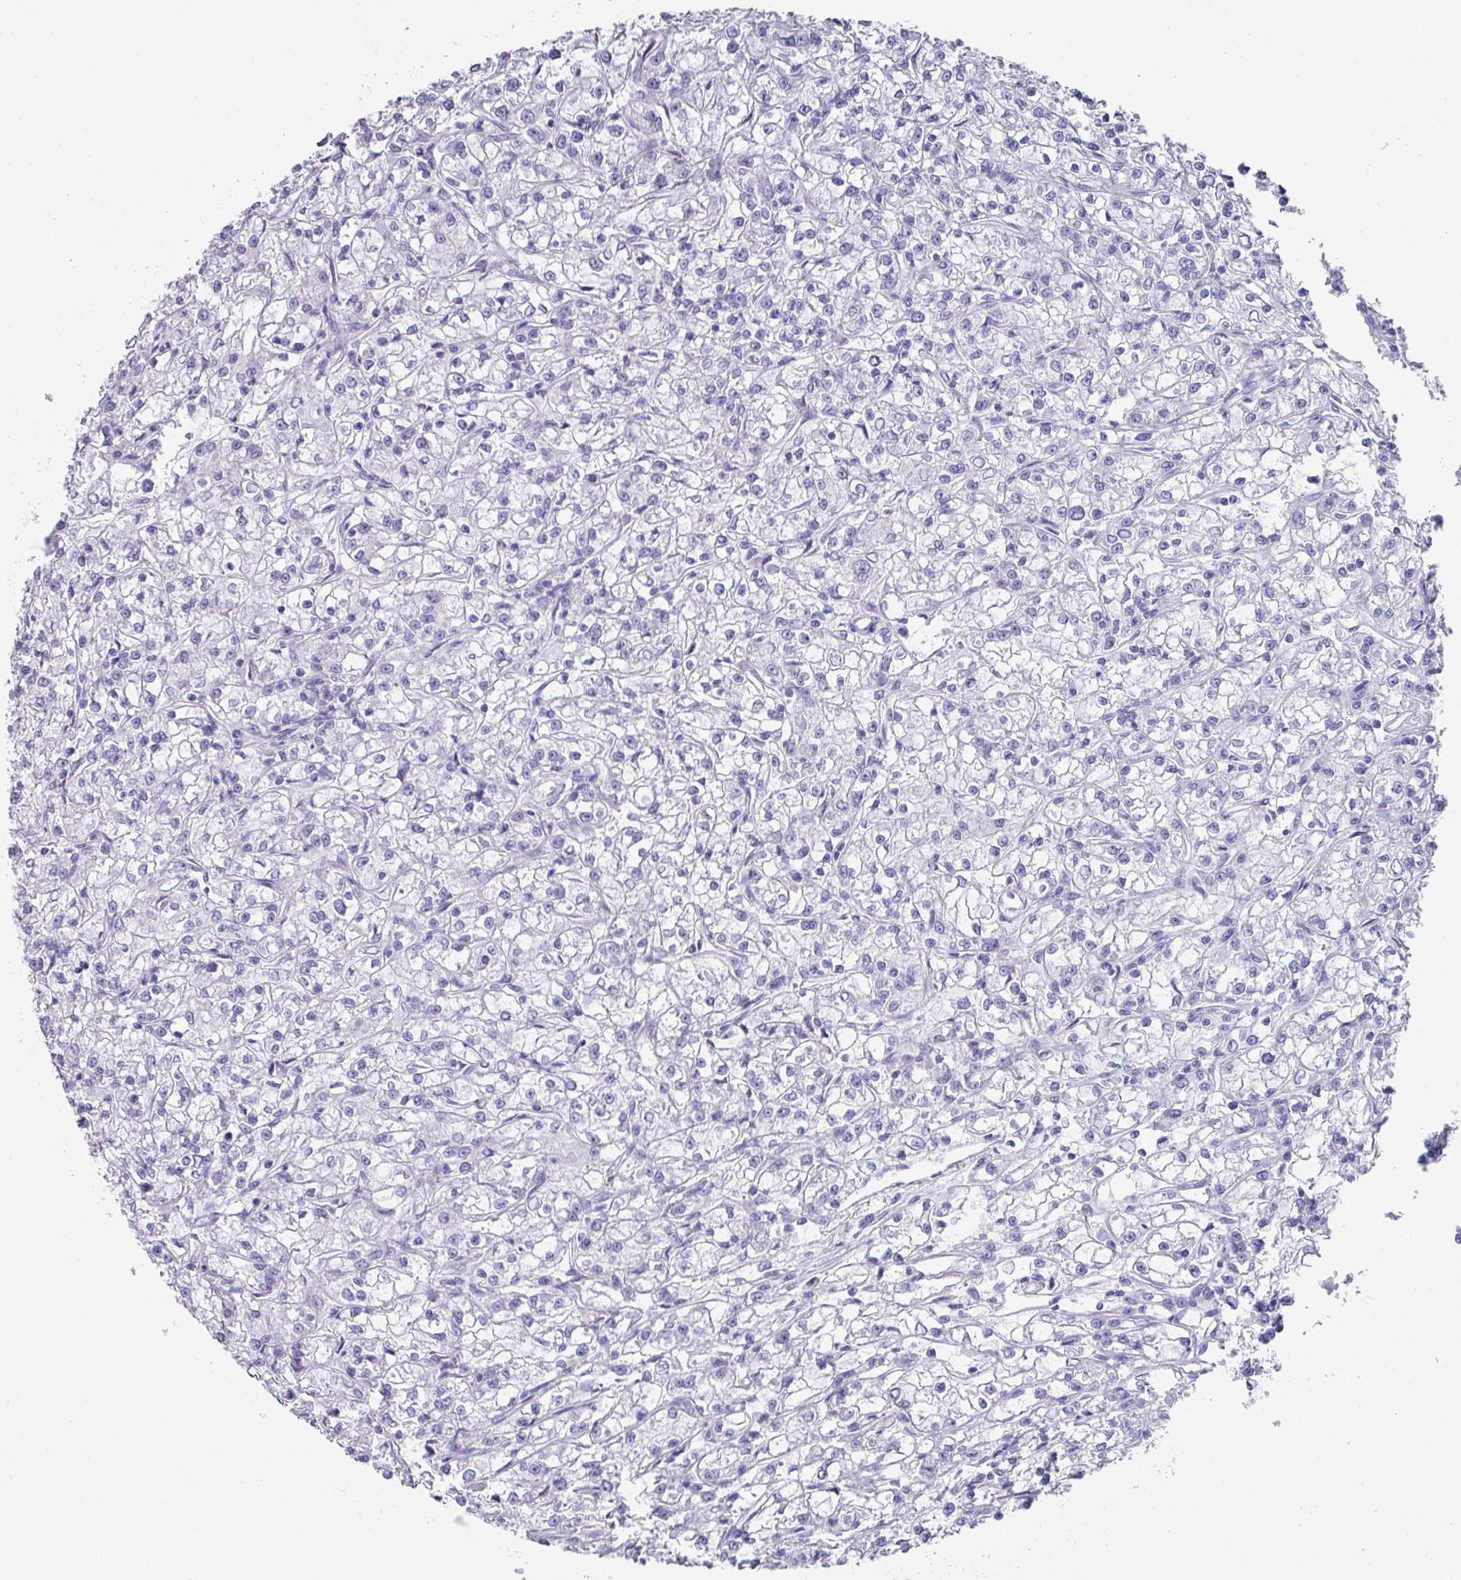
{"staining": {"intensity": "negative", "quantity": "none", "location": "none"}, "tissue": "renal cancer", "cell_type": "Tumor cells", "image_type": "cancer", "snomed": [{"axis": "morphology", "description": "Adenocarcinoma, NOS"}, {"axis": "topography", "description": "Kidney"}], "caption": "A high-resolution image shows immunohistochemistry staining of renal cancer, which displays no significant staining in tumor cells.", "gene": "PEX10", "patient": {"sex": "female", "age": 59}}